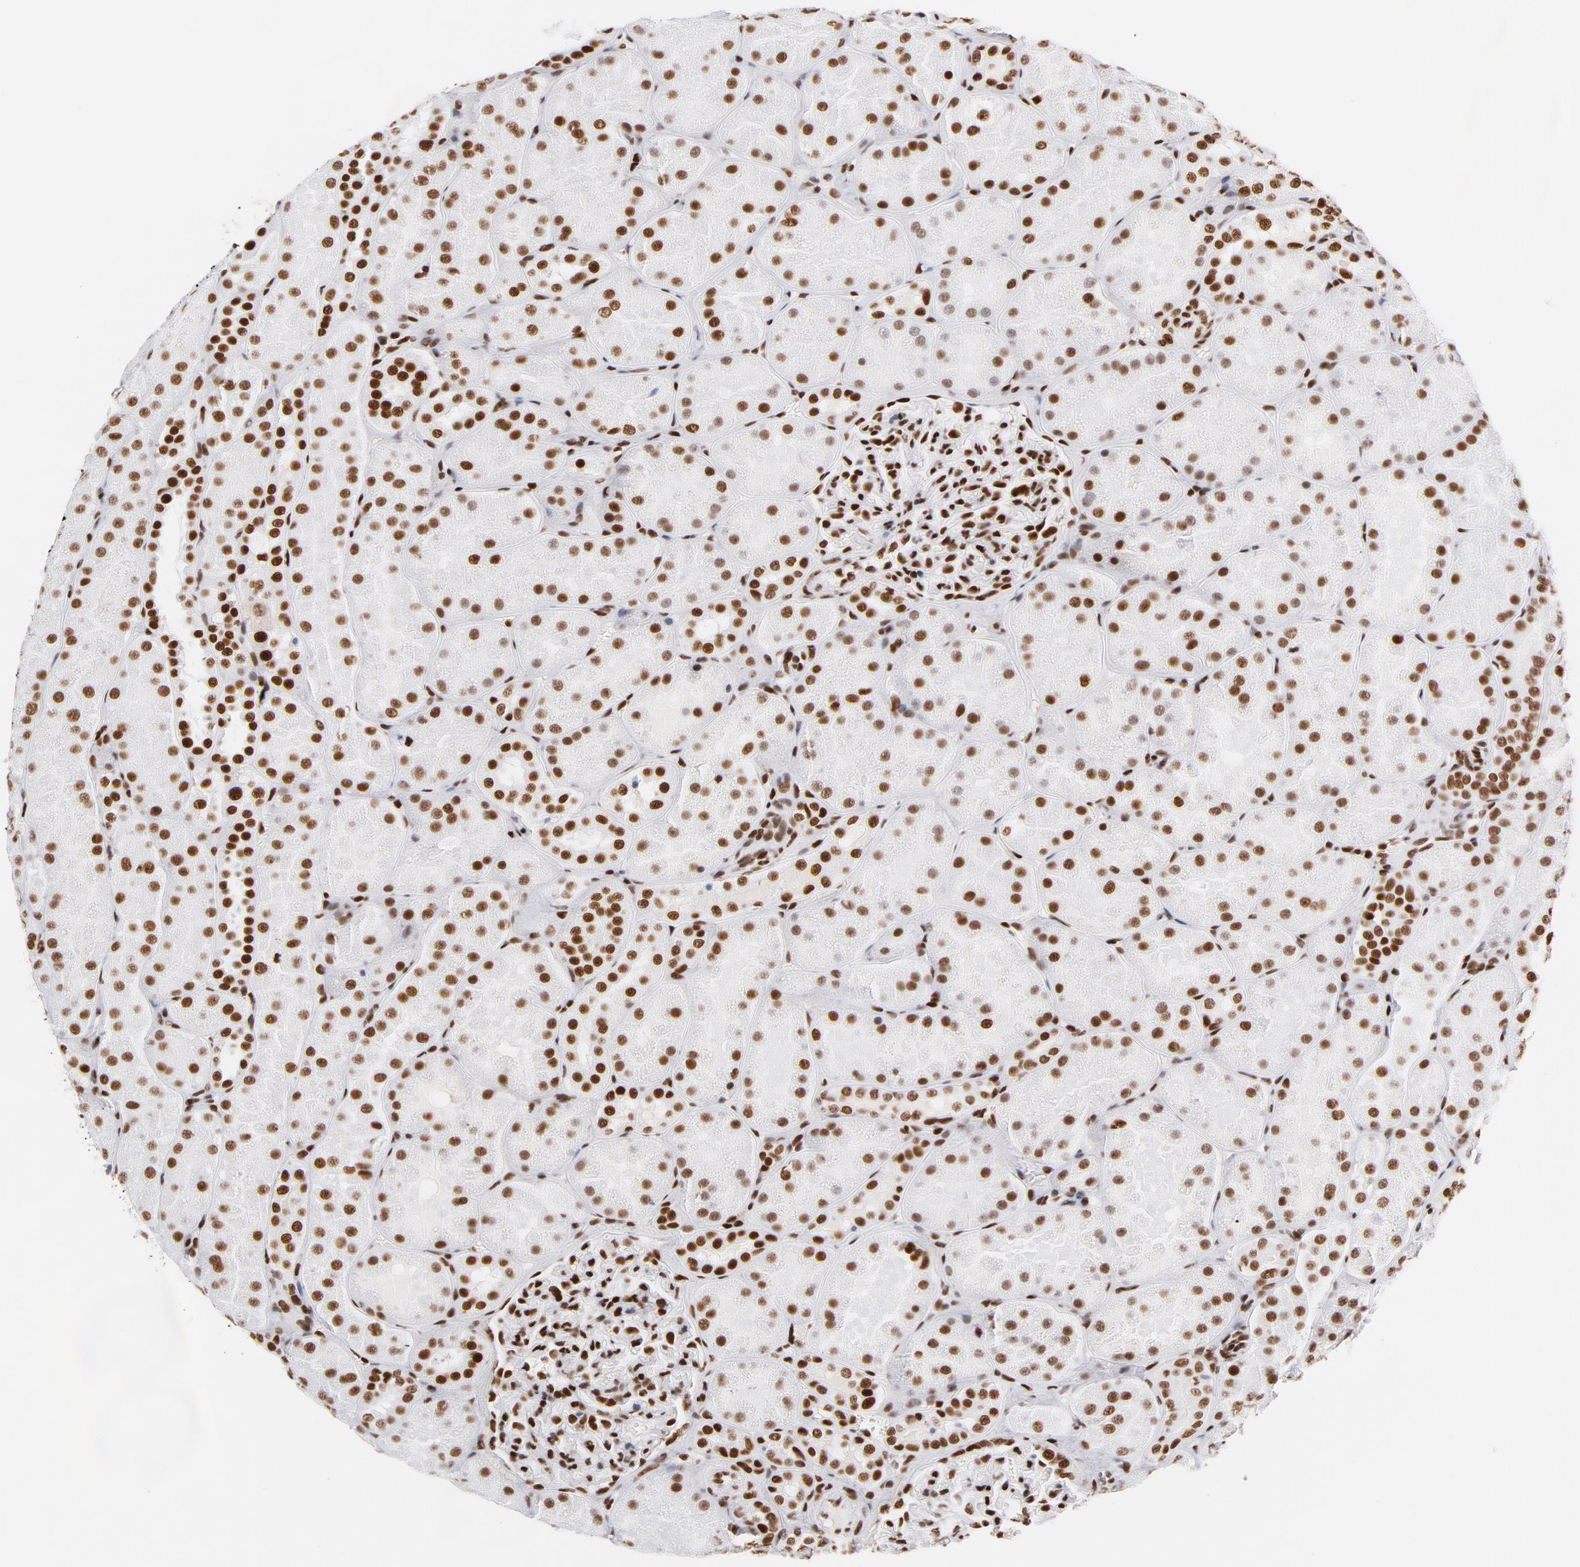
{"staining": {"intensity": "strong", "quantity": ">75%", "location": "nuclear"}, "tissue": "kidney", "cell_type": "Cells in glomeruli", "image_type": "normal", "snomed": [{"axis": "morphology", "description": "Normal tissue, NOS"}, {"axis": "topography", "description": "Kidney"}], "caption": "Protein staining demonstrates strong nuclear expression in about >75% of cells in glomeruli in unremarkable kidney. (Stains: DAB (3,3'-diaminobenzidine) in brown, nuclei in blue, Microscopy: brightfield microscopy at high magnification).", "gene": "XRCC5", "patient": {"sex": "male", "age": 28}}